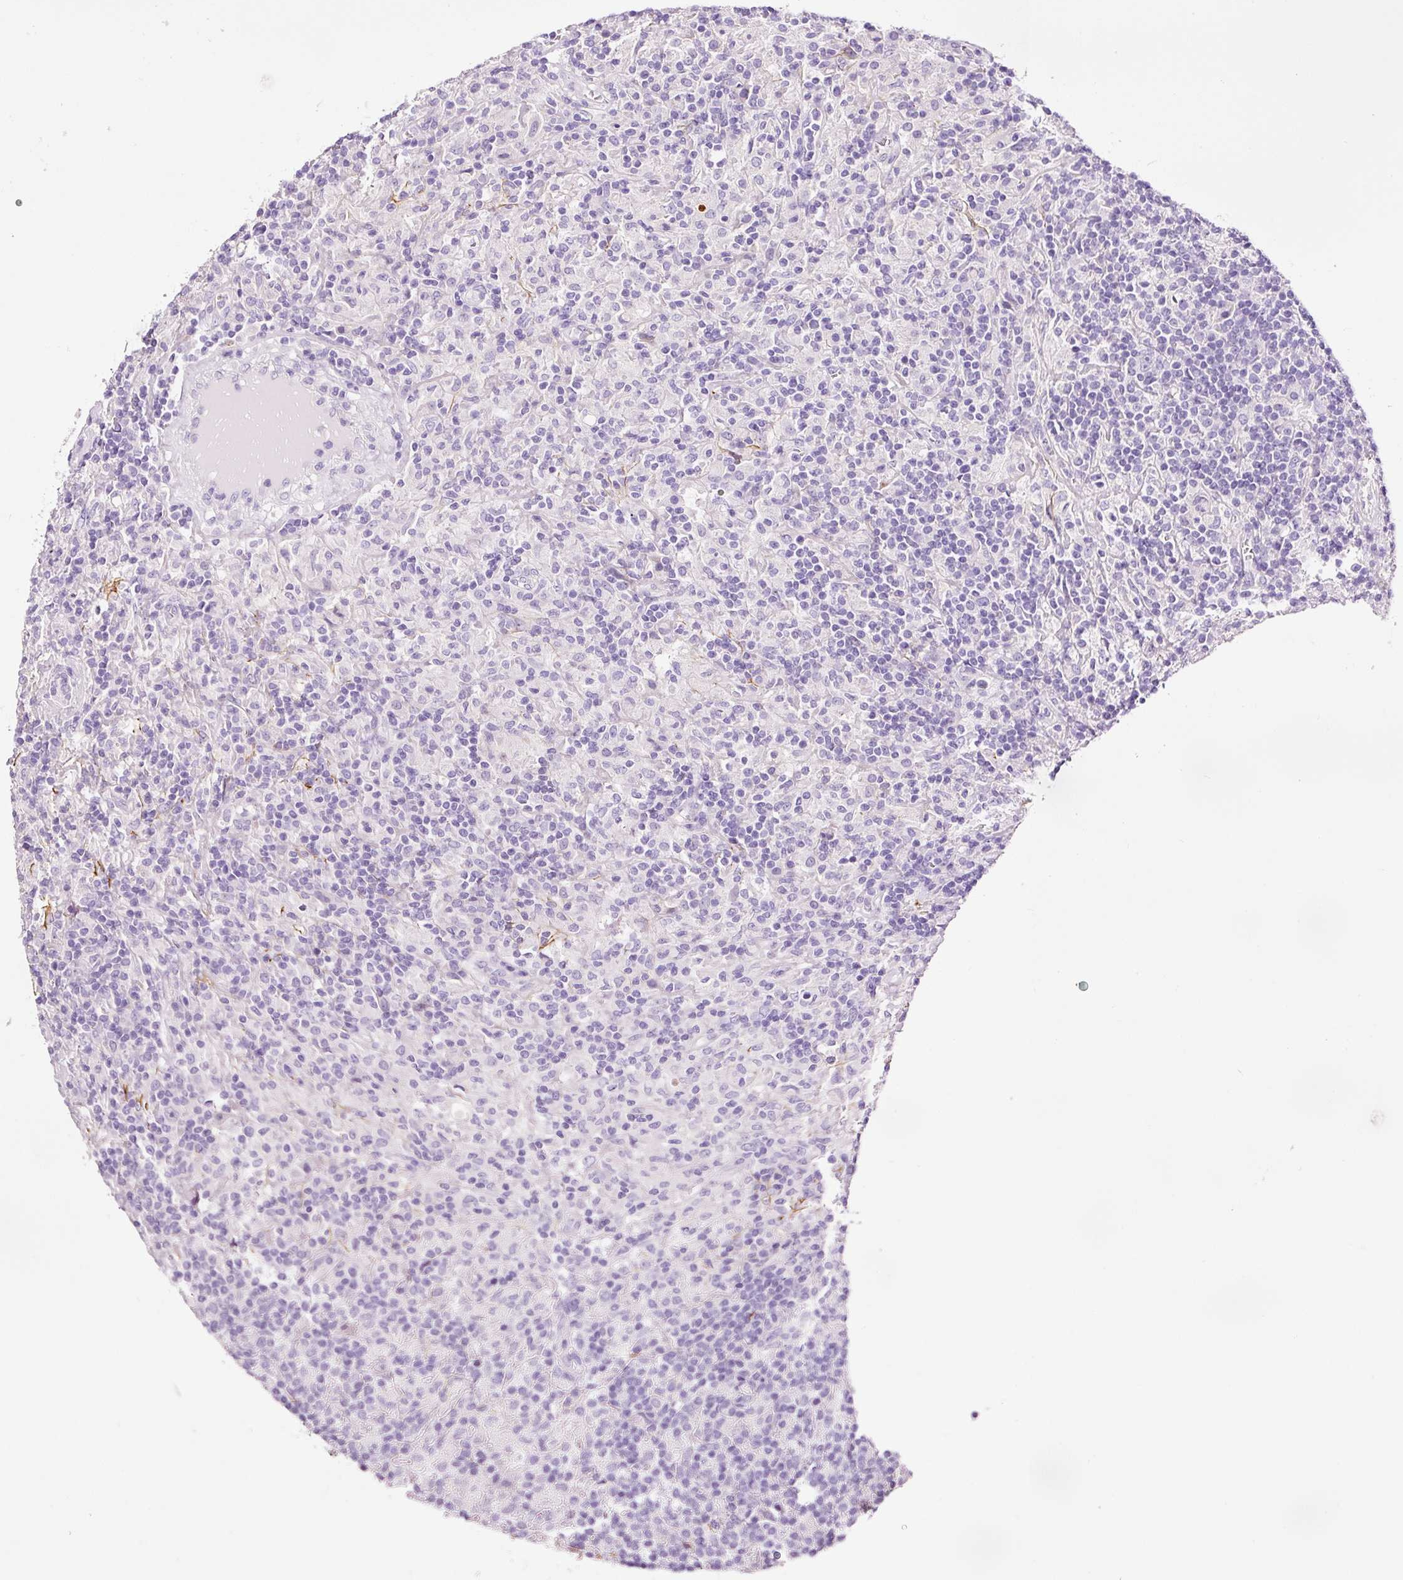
{"staining": {"intensity": "negative", "quantity": "none", "location": "none"}, "tissue": "lymphoma", "cell_type": "Tumor cells", "image_type": "cancer", "snomed": [{"axis": "morphology", "description": "Hodgkin's disease, NOS"}, {"axis": "topography", "description": "Lymph node"}], "caption": "The immunohistochemistry (IHC) histopathology image has no significant expression in tumor cells of Hodgkin's disease tissue.", "gene": "PAM", "patient": {"sex": "male", "age": 70}}